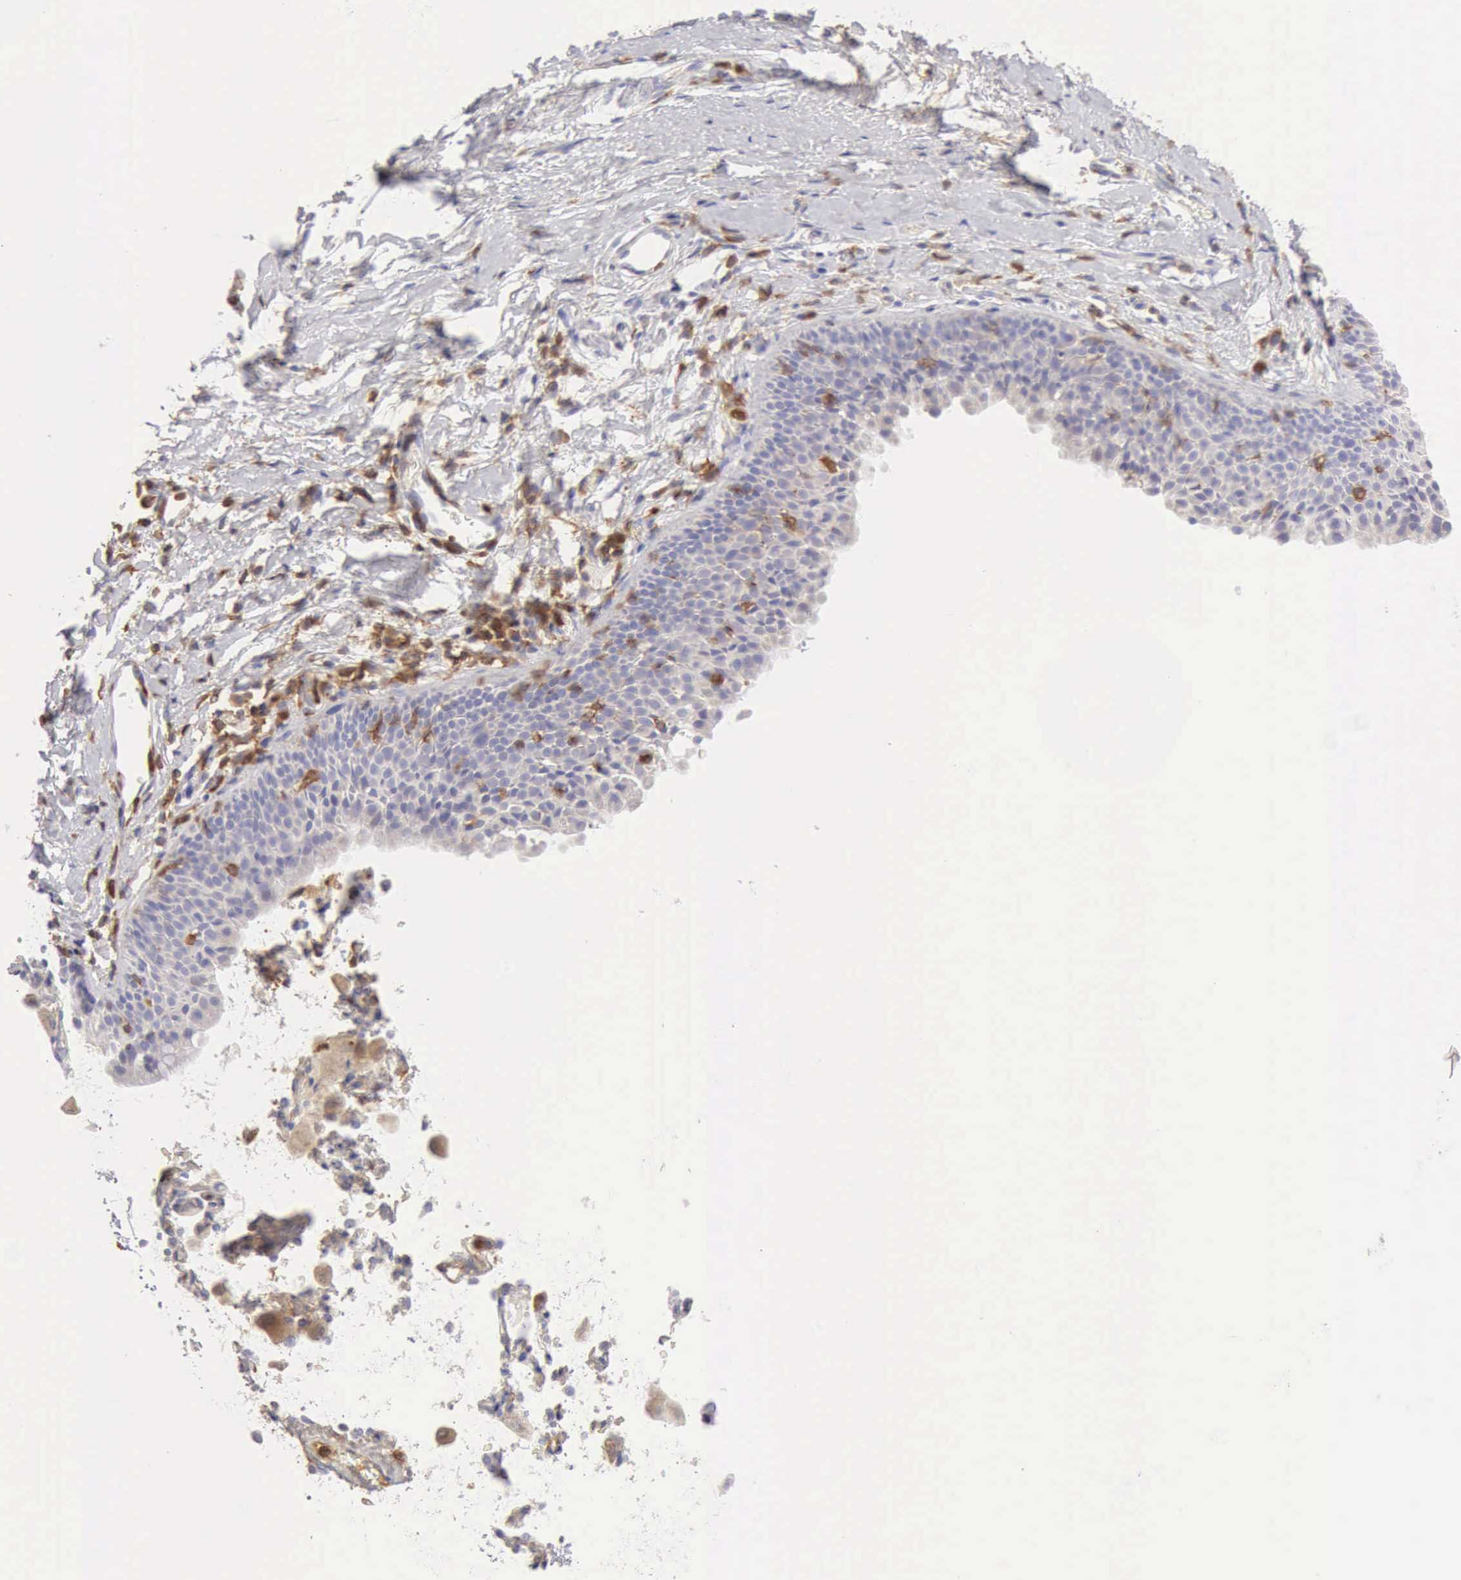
{"staining": {"intensity": "negative", "quantity": "none", "location": "none"}, "tissue": "nasopharynx", "cell_type": "Respiratory epithelial cells", "image_type": "normal", "snomed": [{"axis": "morphology", "description": "Normal tissue, NOS"}, {"axis": "morphology", "description": "Inflammation, NOS"}, {"axis": "morphology", "description": "Malignant melanoma, Metastatic site"}, {"axis": "topography", "description": "Nasopharynx"}], "caption": "This is an IHC micrograph of benign human nasopharynx. There is no staining in respiratory epithelial cells.", "gene": "ARHGAP4", "patient": {"sex": "female", "age": 55}}